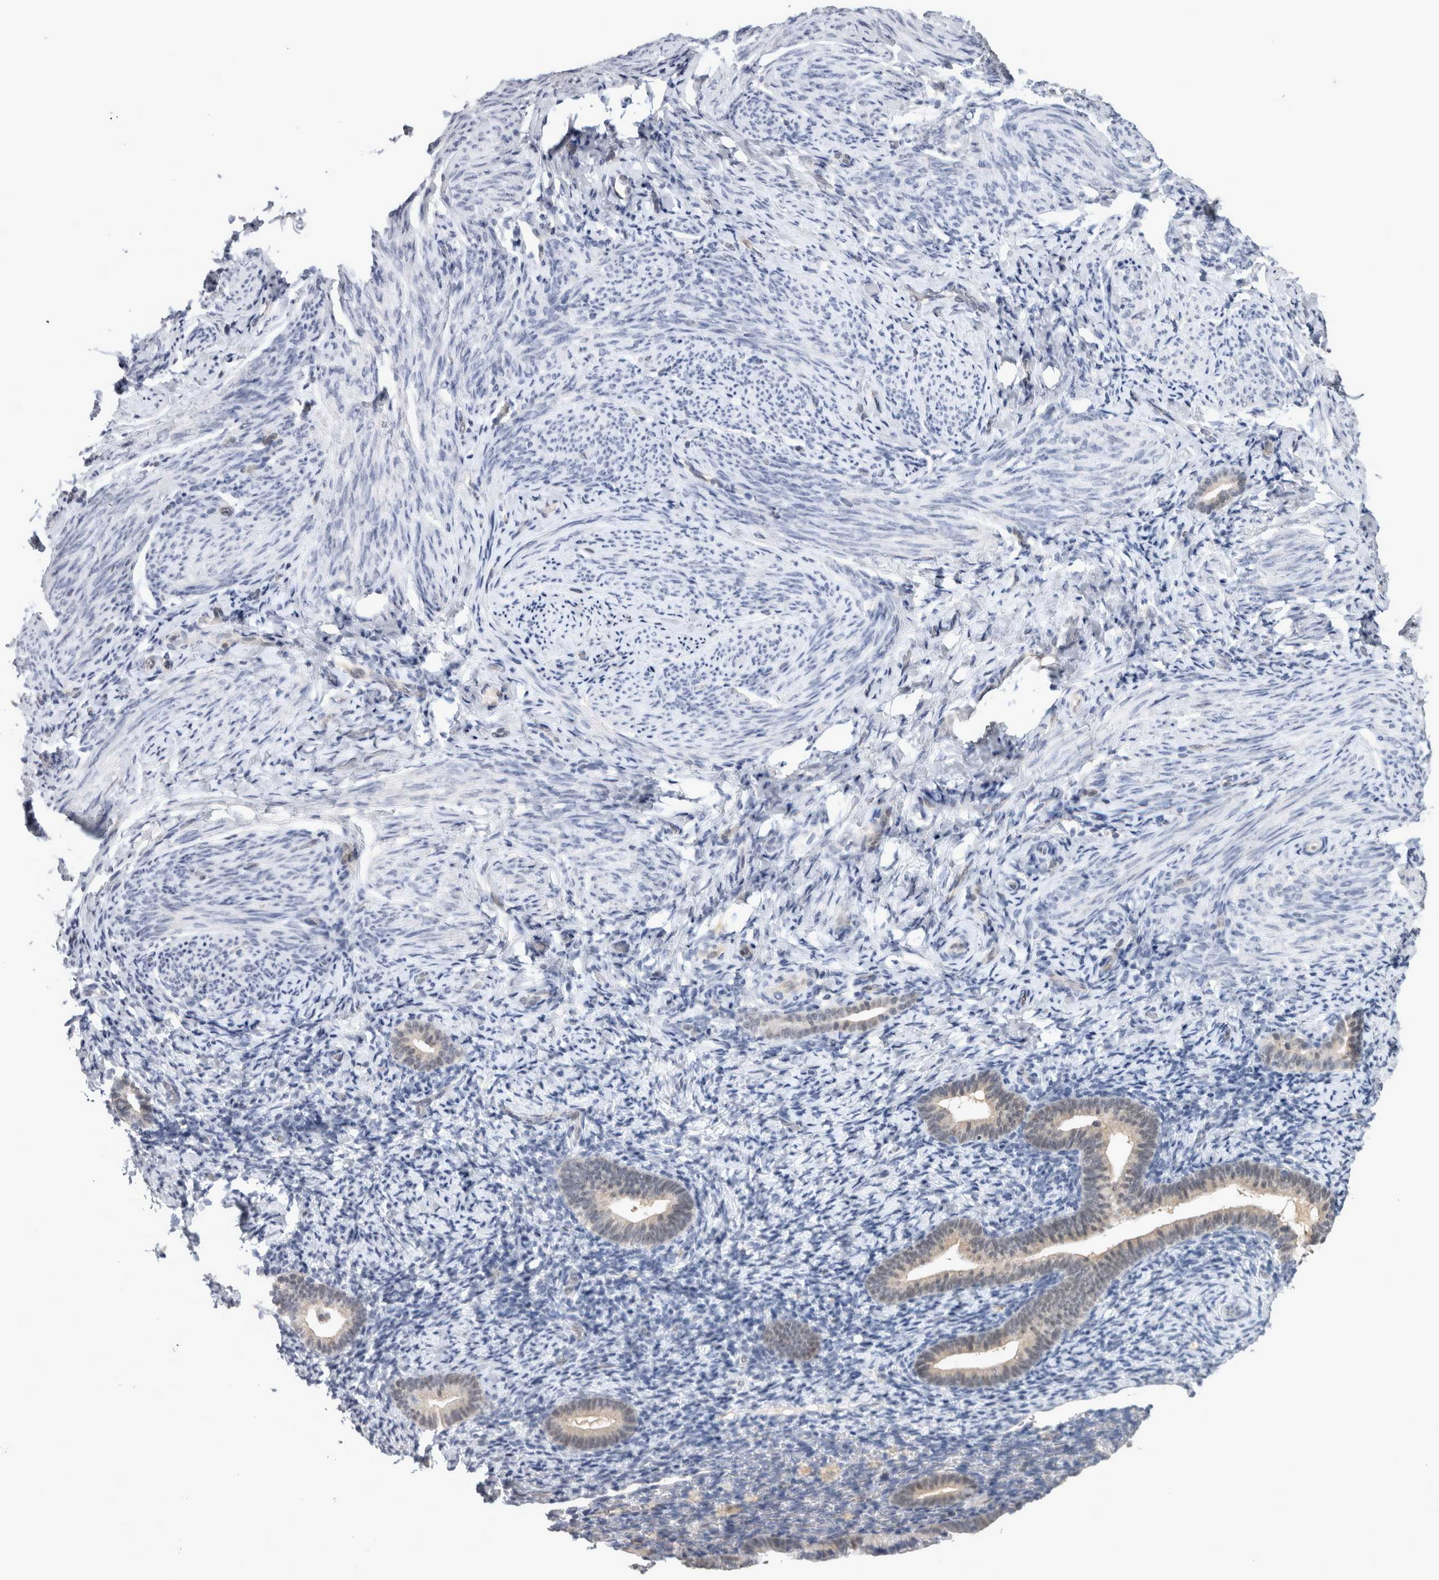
{"staining": {"intensity": "negative", "quantity": "none", "location": "none"}, "tissue": "endometrium", "cell_type": "Cells in endometrial stroma", "image_type": "normal", "snomed": [{"axis": "morphology", "description": "Normal tissue, NOS"}, {"axis": "topography", "description": "Endometrium"}], "caption": "Human endometrium stained for a protein using IHC reveals no staining in cells in endometrial stroma.", "gene": "NAPRT", "patient": {"sex": "female", "age": 51}}